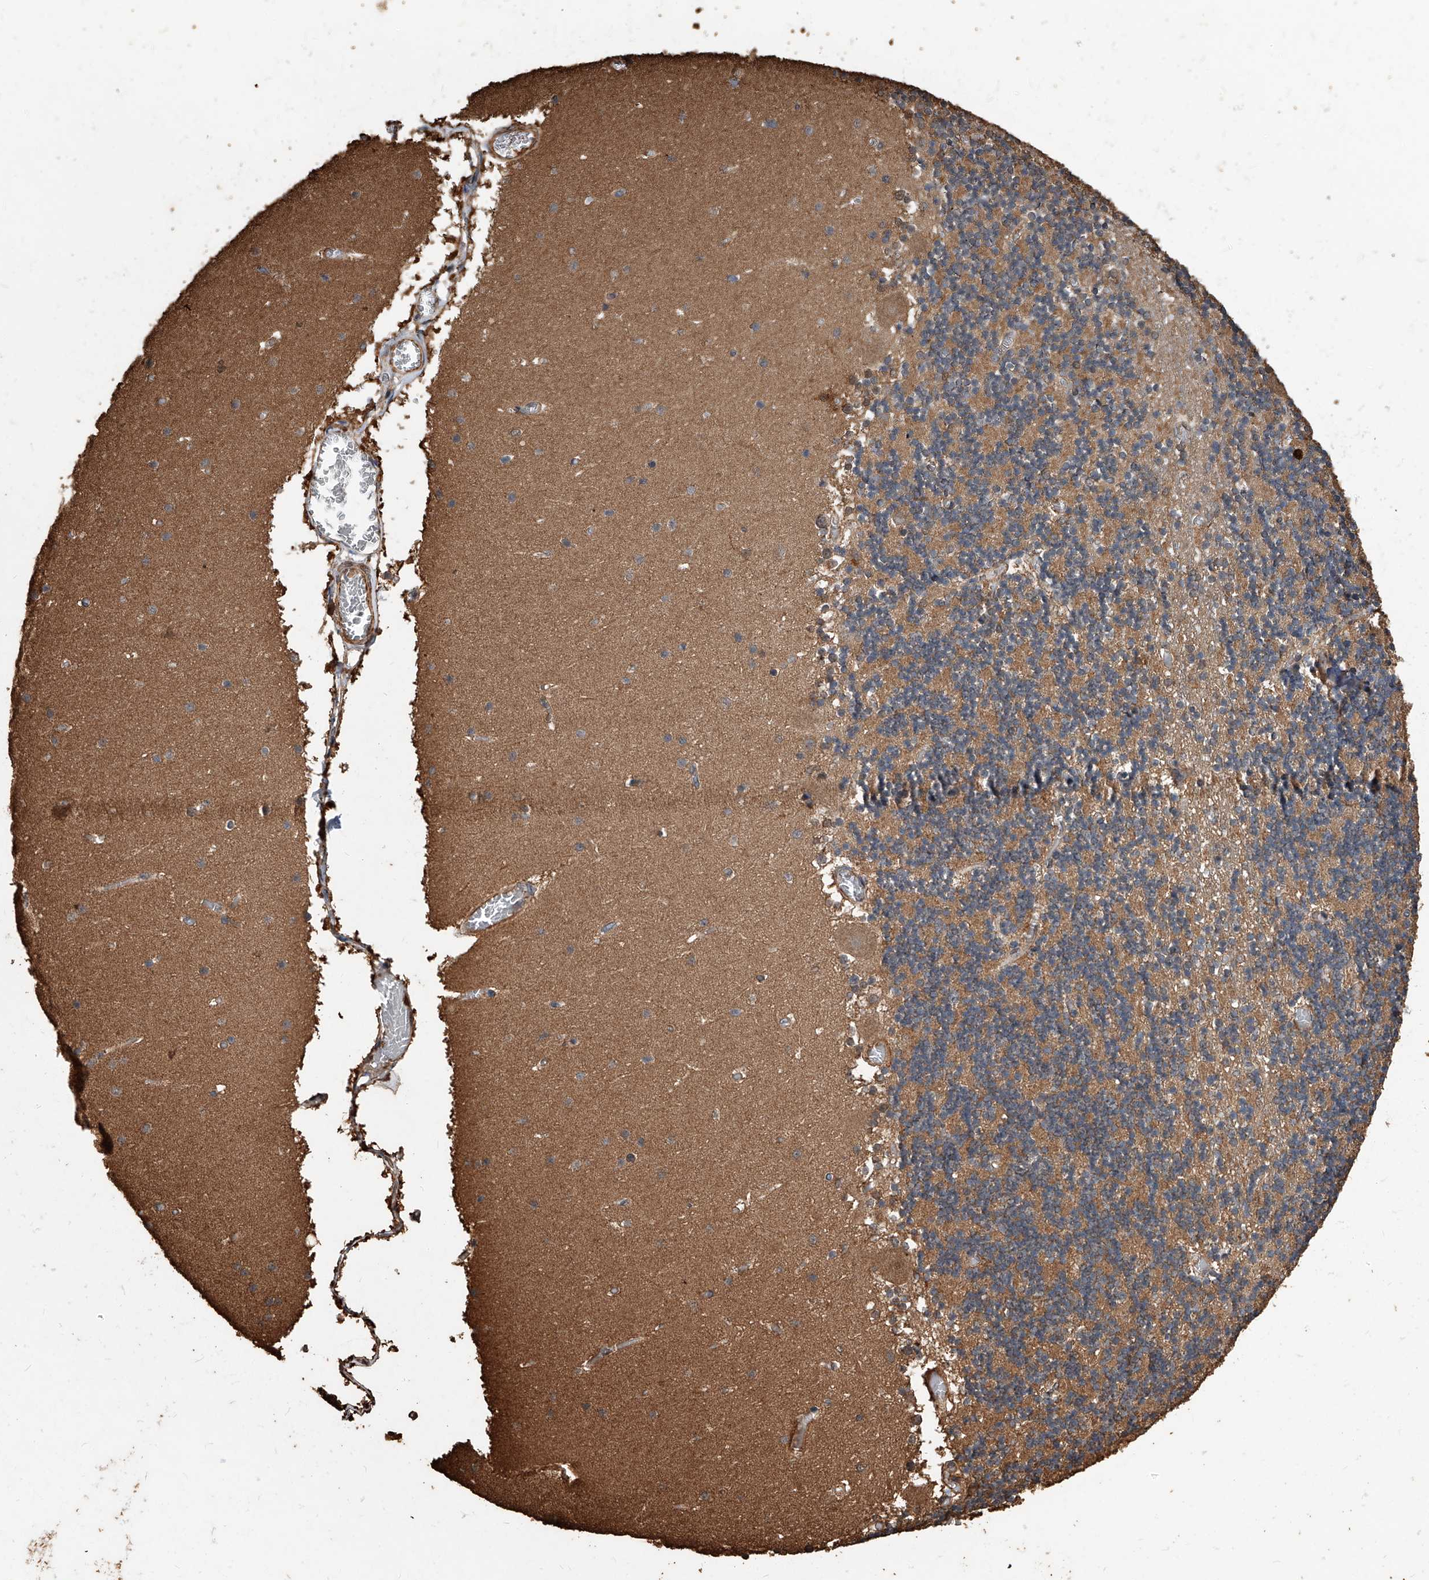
{"staining": {"intensity": "weak", "quantity": "25%-75%", "location": "cytoplasmic/membranous"}, "tissue": "cerebellum", "cell_type": "Cells in granular layer", "image_type": "normal", "snomed": [{"axis": "morphology", "description": "Normal tissue, NOS"}, {"axis": "topography", "description": "Cerebellum"}], "caption": "An image showing weak cytoplasmic/membranous positivity in approximately 25%-75% of cells in granular layer in normal cerebellum, as visualized by brown immunohistochemical staining.", "gene": "UCP2", "patient": {"sex": "female", "age": 28}}